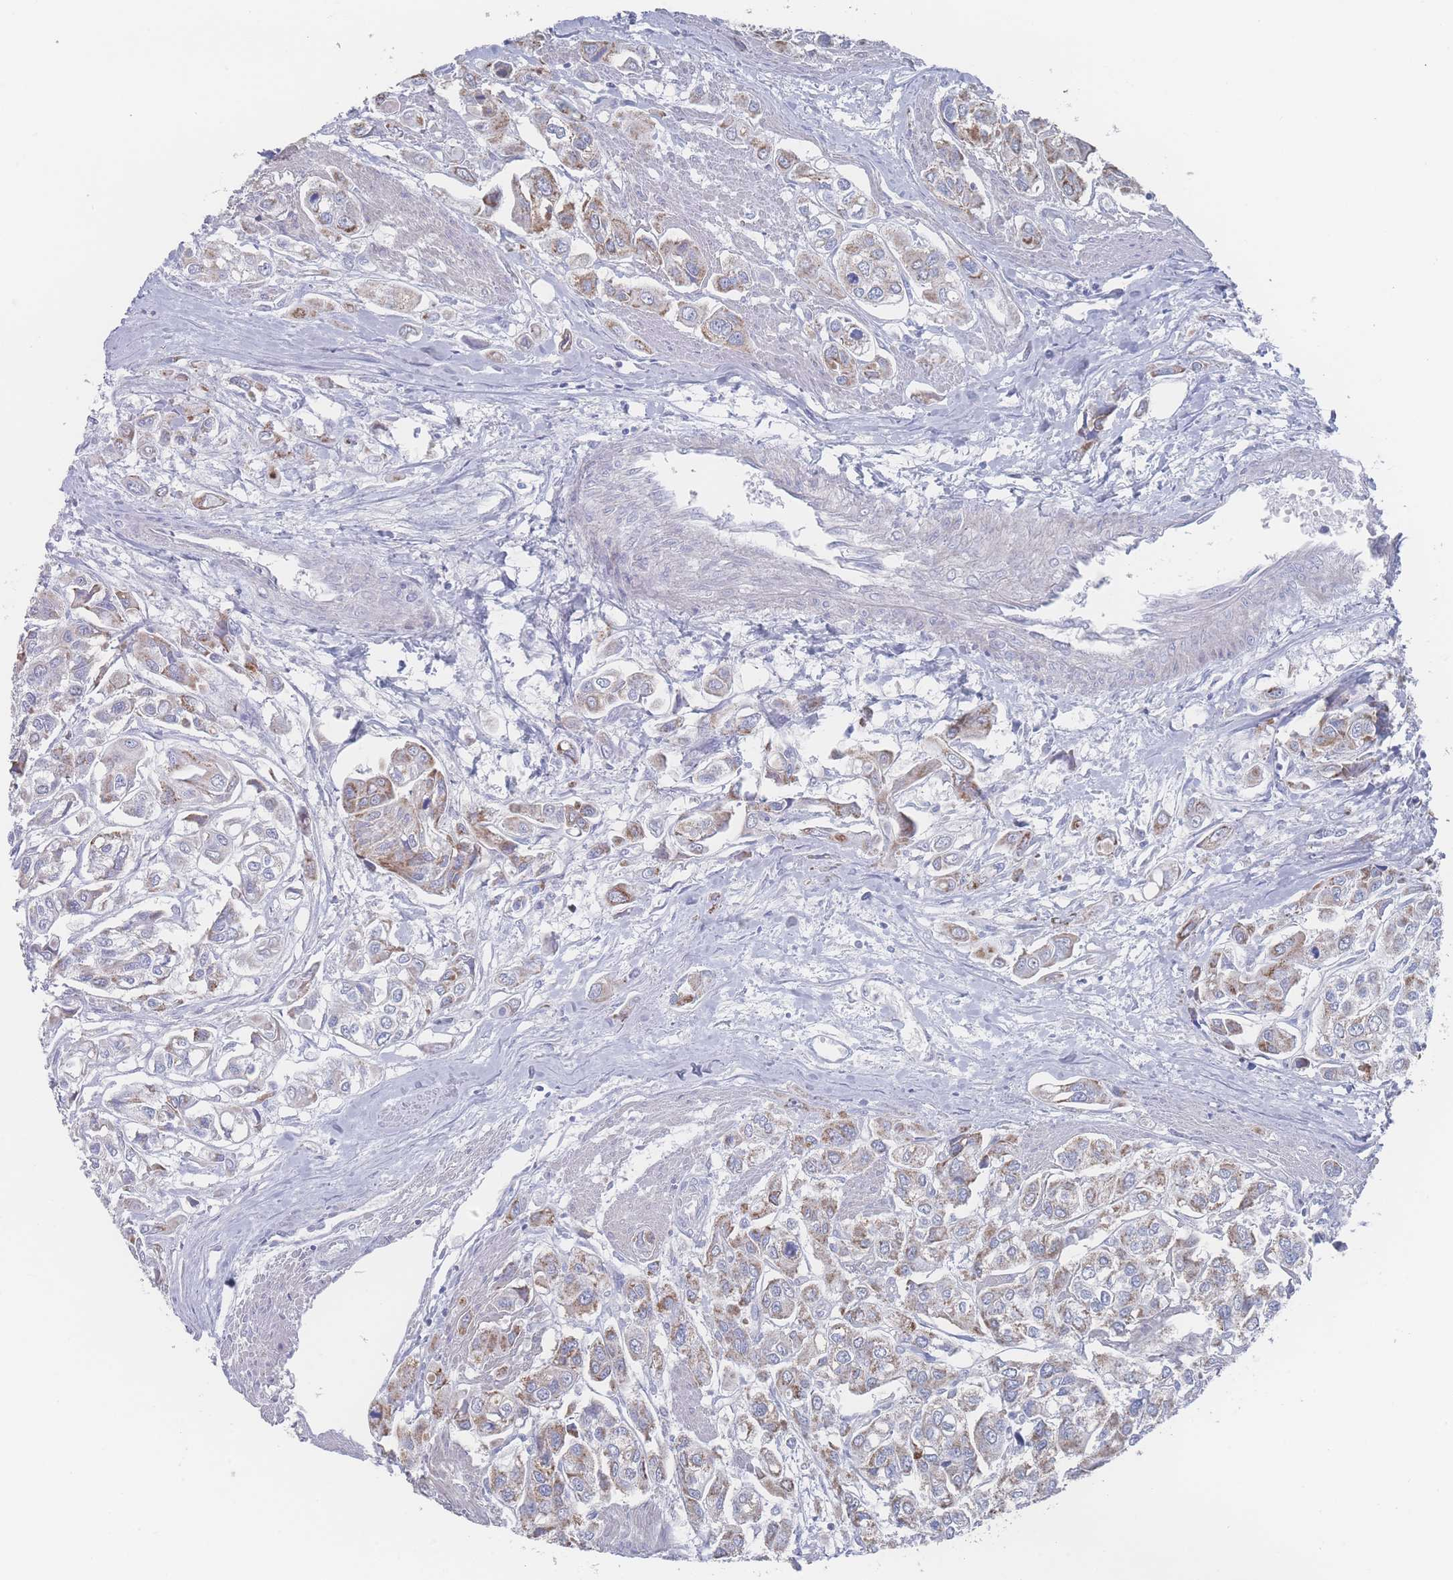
{"staining": {"intensity": "moderate", "quantity": "25%-75%", "location": "cytoplasmic/membranous"}, "tissue": "urothelial cancer", "cell_type": "Tumor cells", "image_type": "cancer", "snomed": [{"axis": "morphology", "description": "Urothelial carcinoma, High grade"}, {"axis": "topography", "description": "Urinary bladder"}], "caption": "Protein expression by immunohistochemistry (IHC) displays moderate cytoplasmic/membranous positivity in about 25%-75% of tumor cells in high-grade urothelial carcinoma.", "gene": "SNPH", "patient": {"sex": "male", "age": 67}}